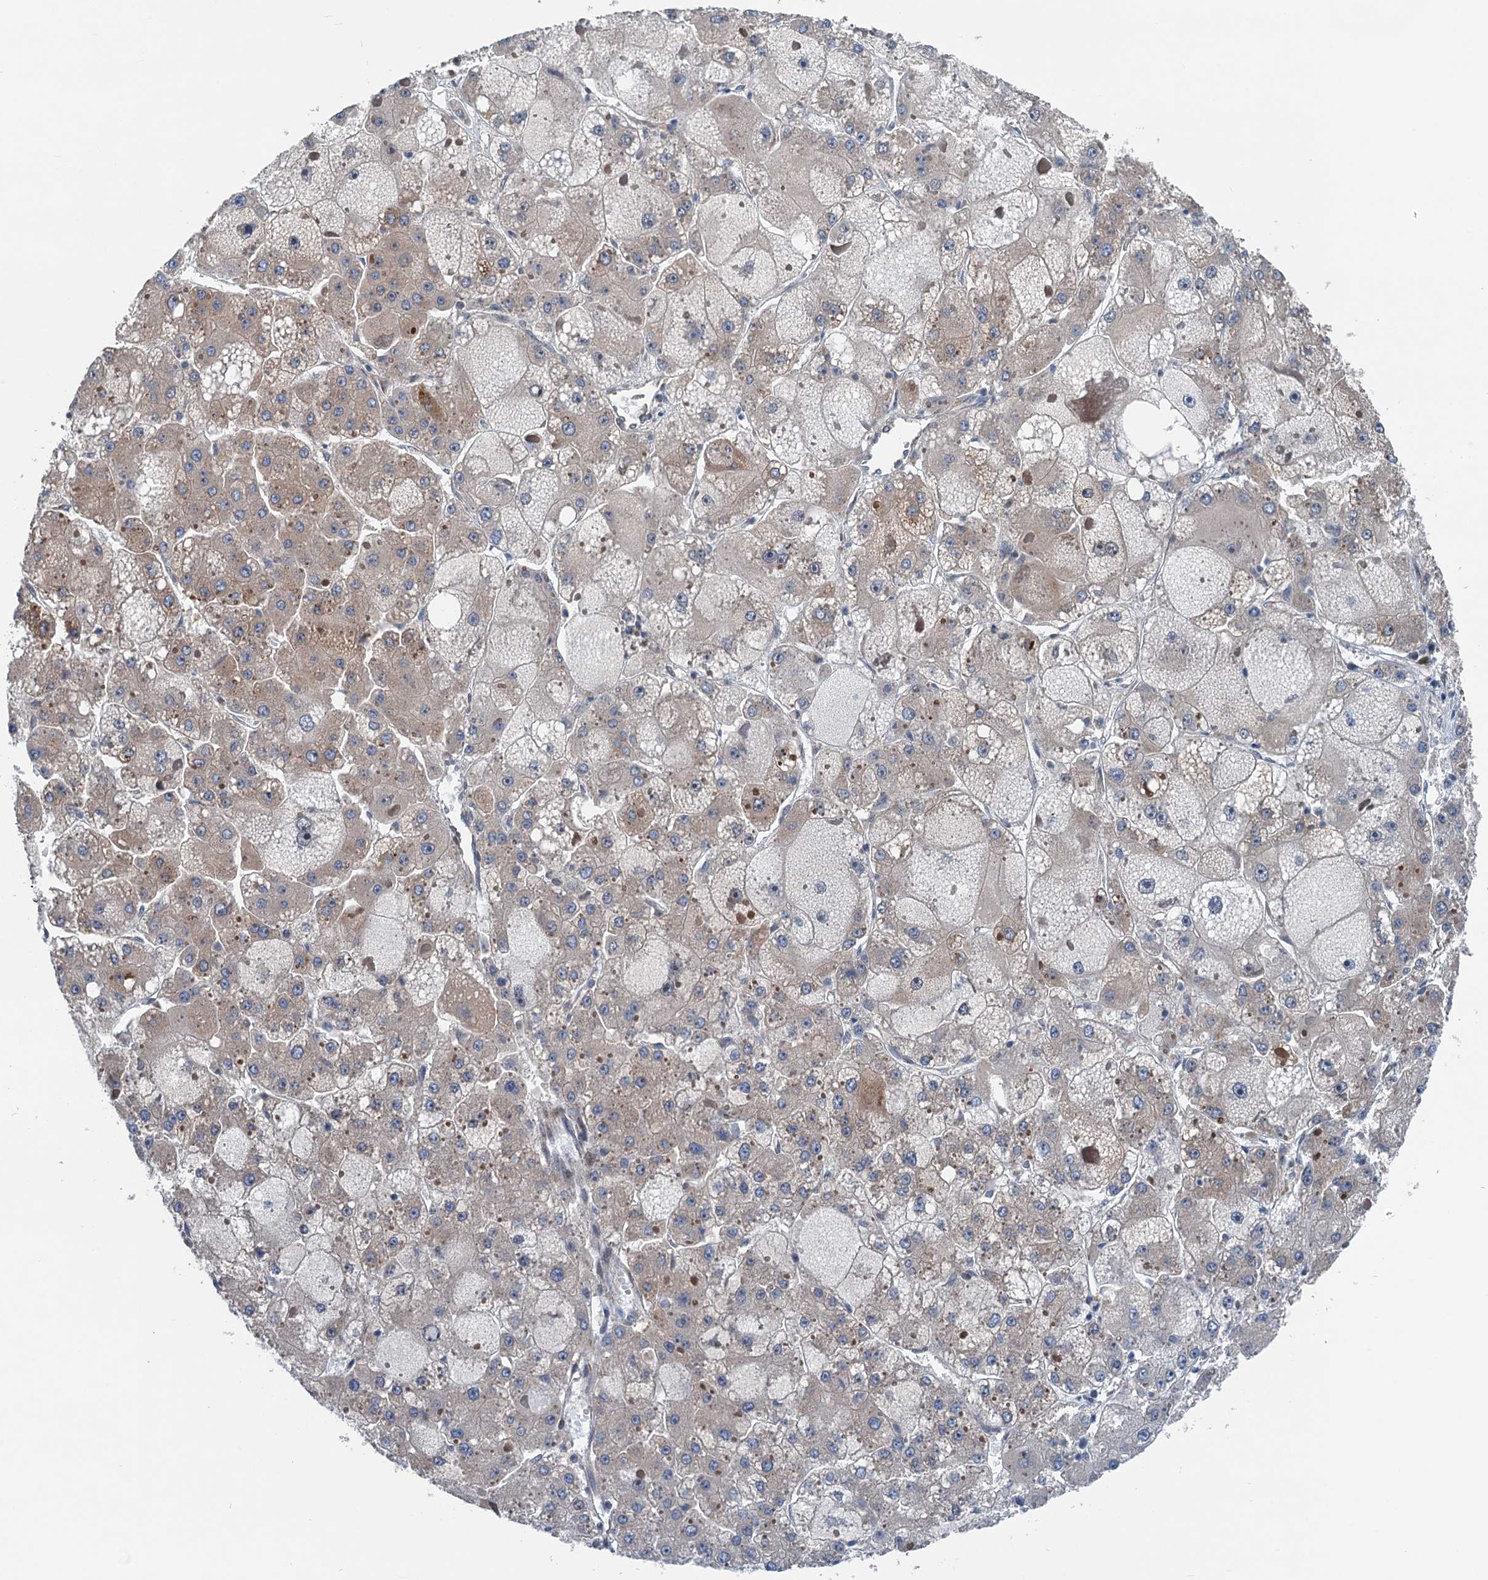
{"staining": {"intensity": "weak", "quantity": "25%-75%", "location": "cytoplasmic/membranous"}, "tissue": "liver cancer", "cell_type": "Tumor cells", "image_type": "cancer", "snomed": [{"axis": "morphology", "description": "Carcinoma, Hepatocellular, NOS"}, {"axis": "topography", "description": "Liver"}], "caption": "Tumor cells exhibit low levels of weak cytoplasmic/membranous staining in about 25%-75% of cells in human liver hepatocellular carcinoma.", "gene": "DYNC2I2", "patient": {"sex": "female", "age": 73}}